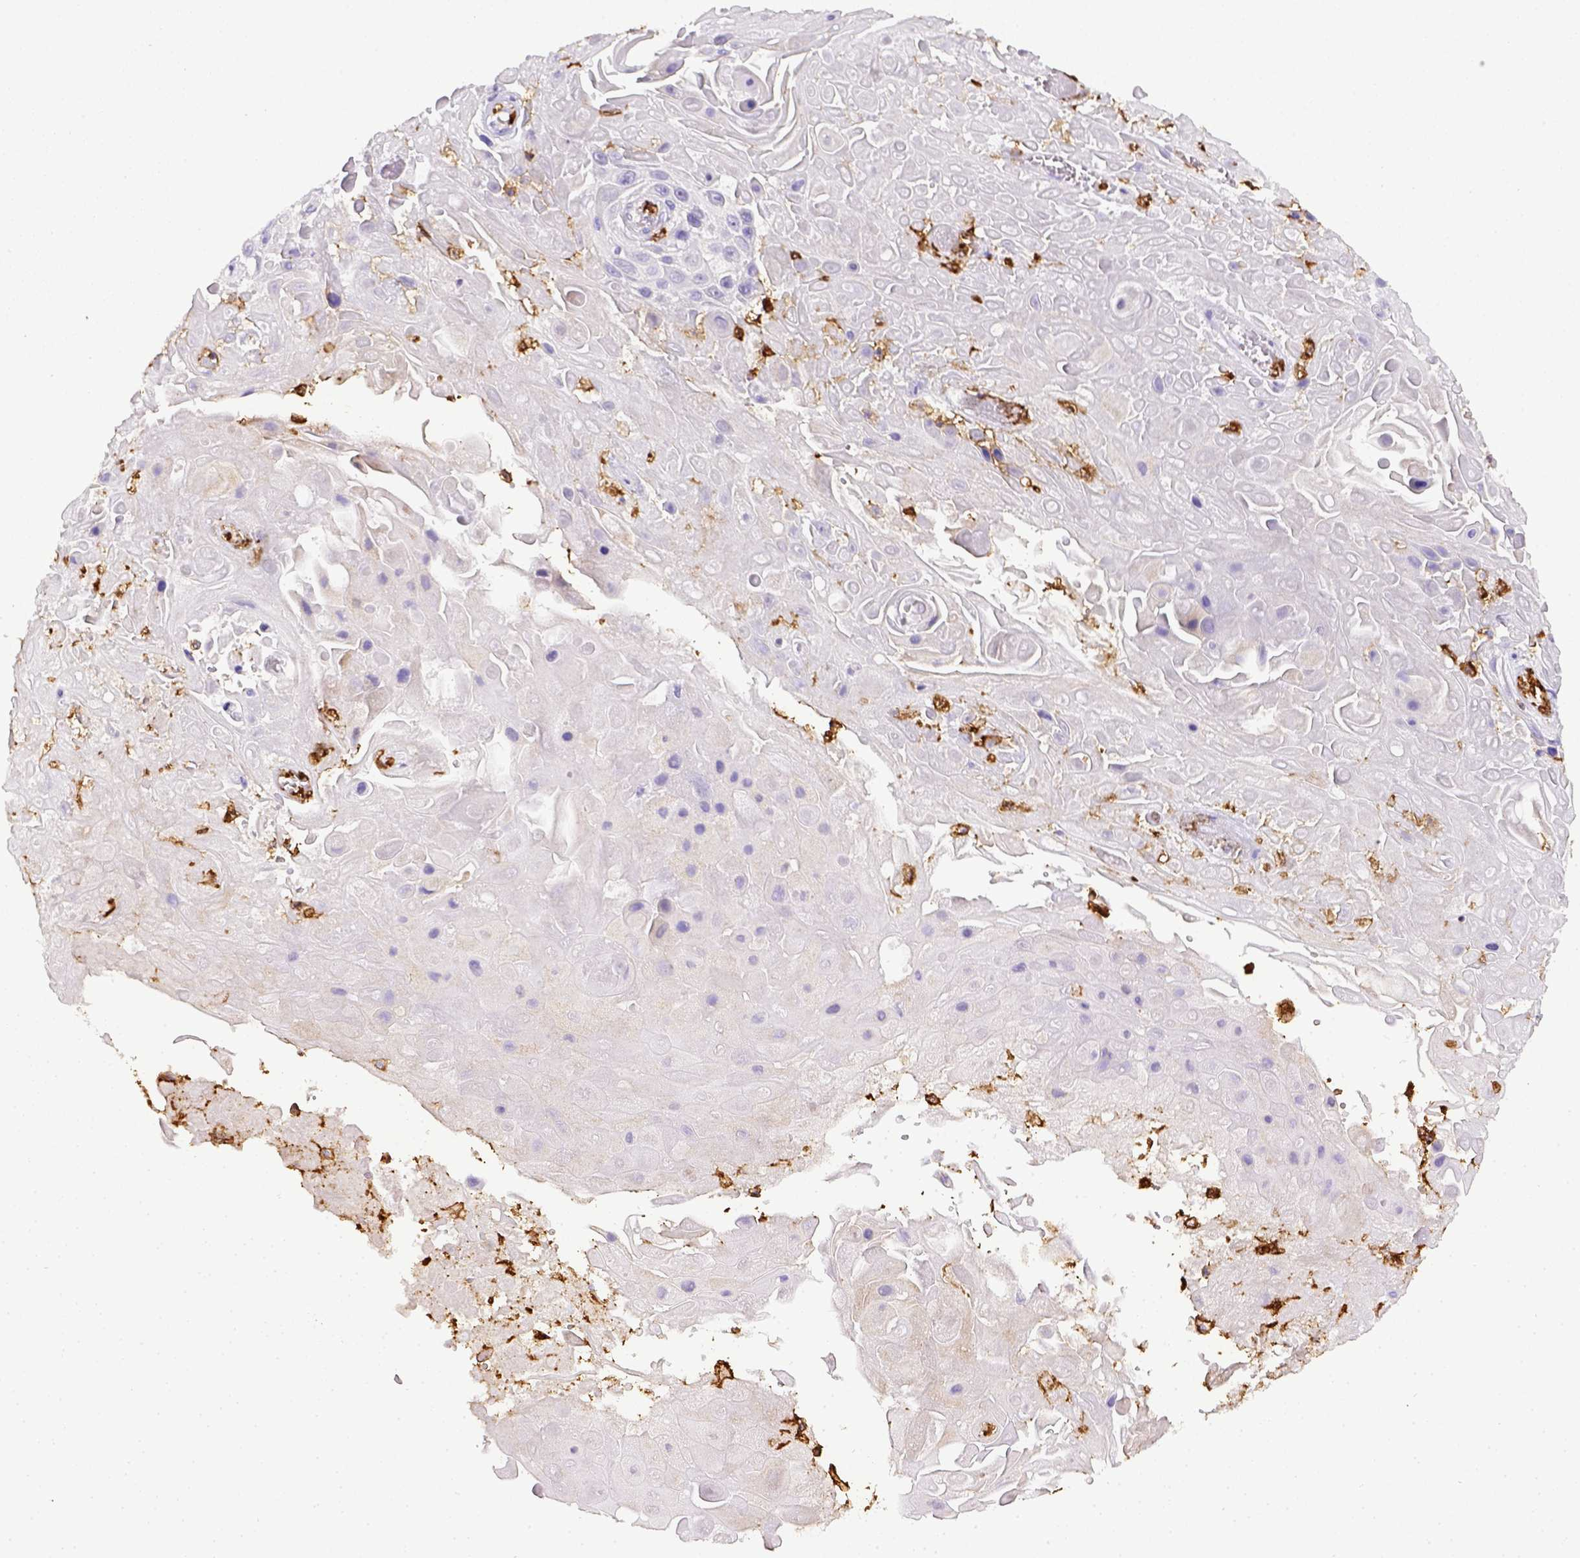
{"staining": {"intensity": "negative", "quantity": "none", "location": "none"}, "tissue": "skin cancer", "cell_type": "Tumor cells", "image_type": "cancer", "snomed": [{"axis": "morphology", "description": "Squamous cell carcinoma, NOS"}, {"axis": "topography", "description": "Skin"}], "caption": "This histopathology image is of skin squamous cell carcinoma stained with immunohistochemistry (IHC) to label a protein in brown with the nuclei are counter-stained blue. There is no expression in tumor cells.", "gene": "ITGAM", "patient": {"sex": "male", "age": 82}}